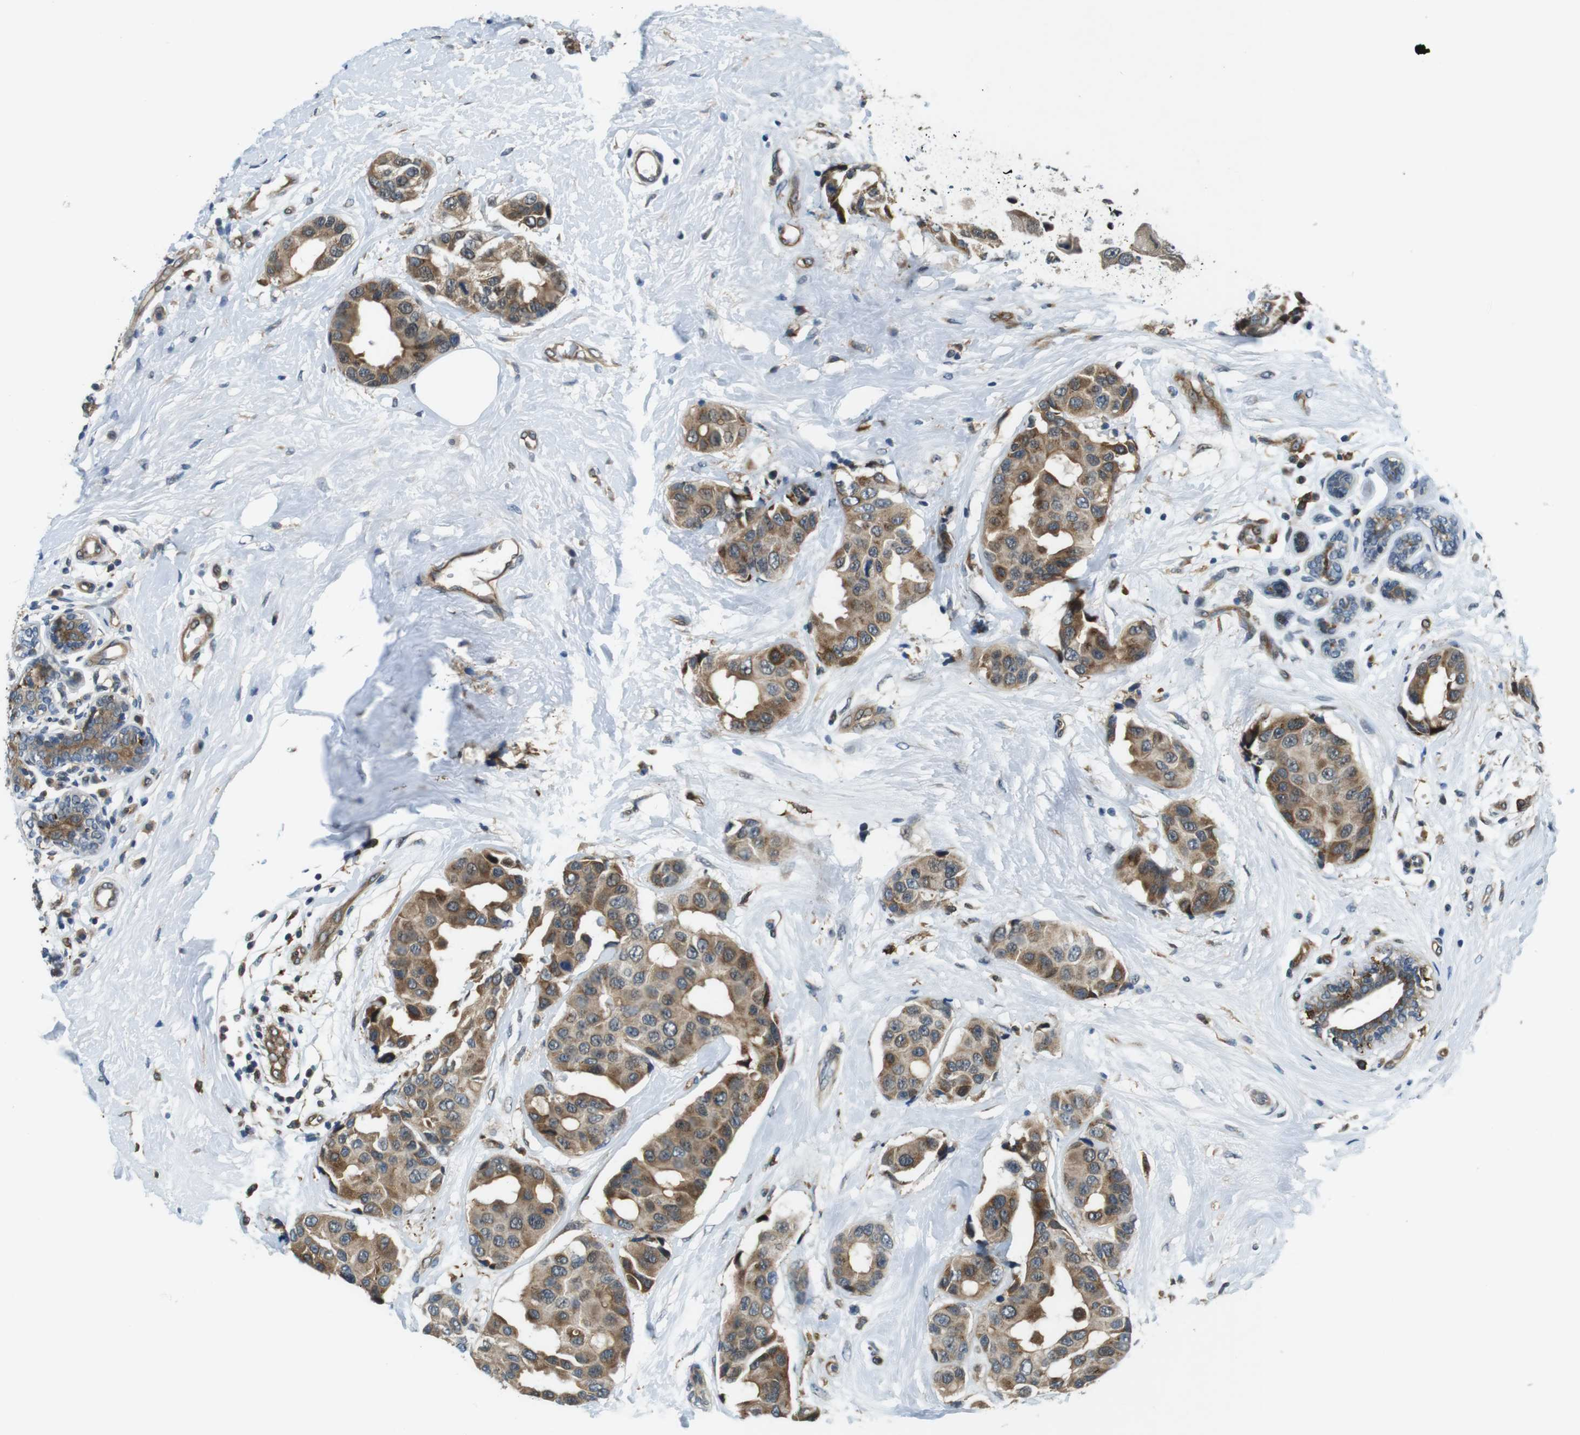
{"staining": {"intensity": "moderate", "quantity": ">75%", "location": "cytoplasmic/membranous"}, "tissue": "breast cancer", "cell_type": "Tumor cells", "image_type": "cancer", "snomed": [{"axis": "morphology", "description": "Normal tissue, NOS"}, {"axis": "morphology", "description": "Duct carcinoma"}, {"axis": "topography", "description": "Breast"}], "caption": "Human breast cancer stained for a protein (brown) shows moderate cytoplasmic/membranous positive staining in about >75% of tumor cells.", "gene": "PALD1", "patient": {"sex": "female", "age": 39}}